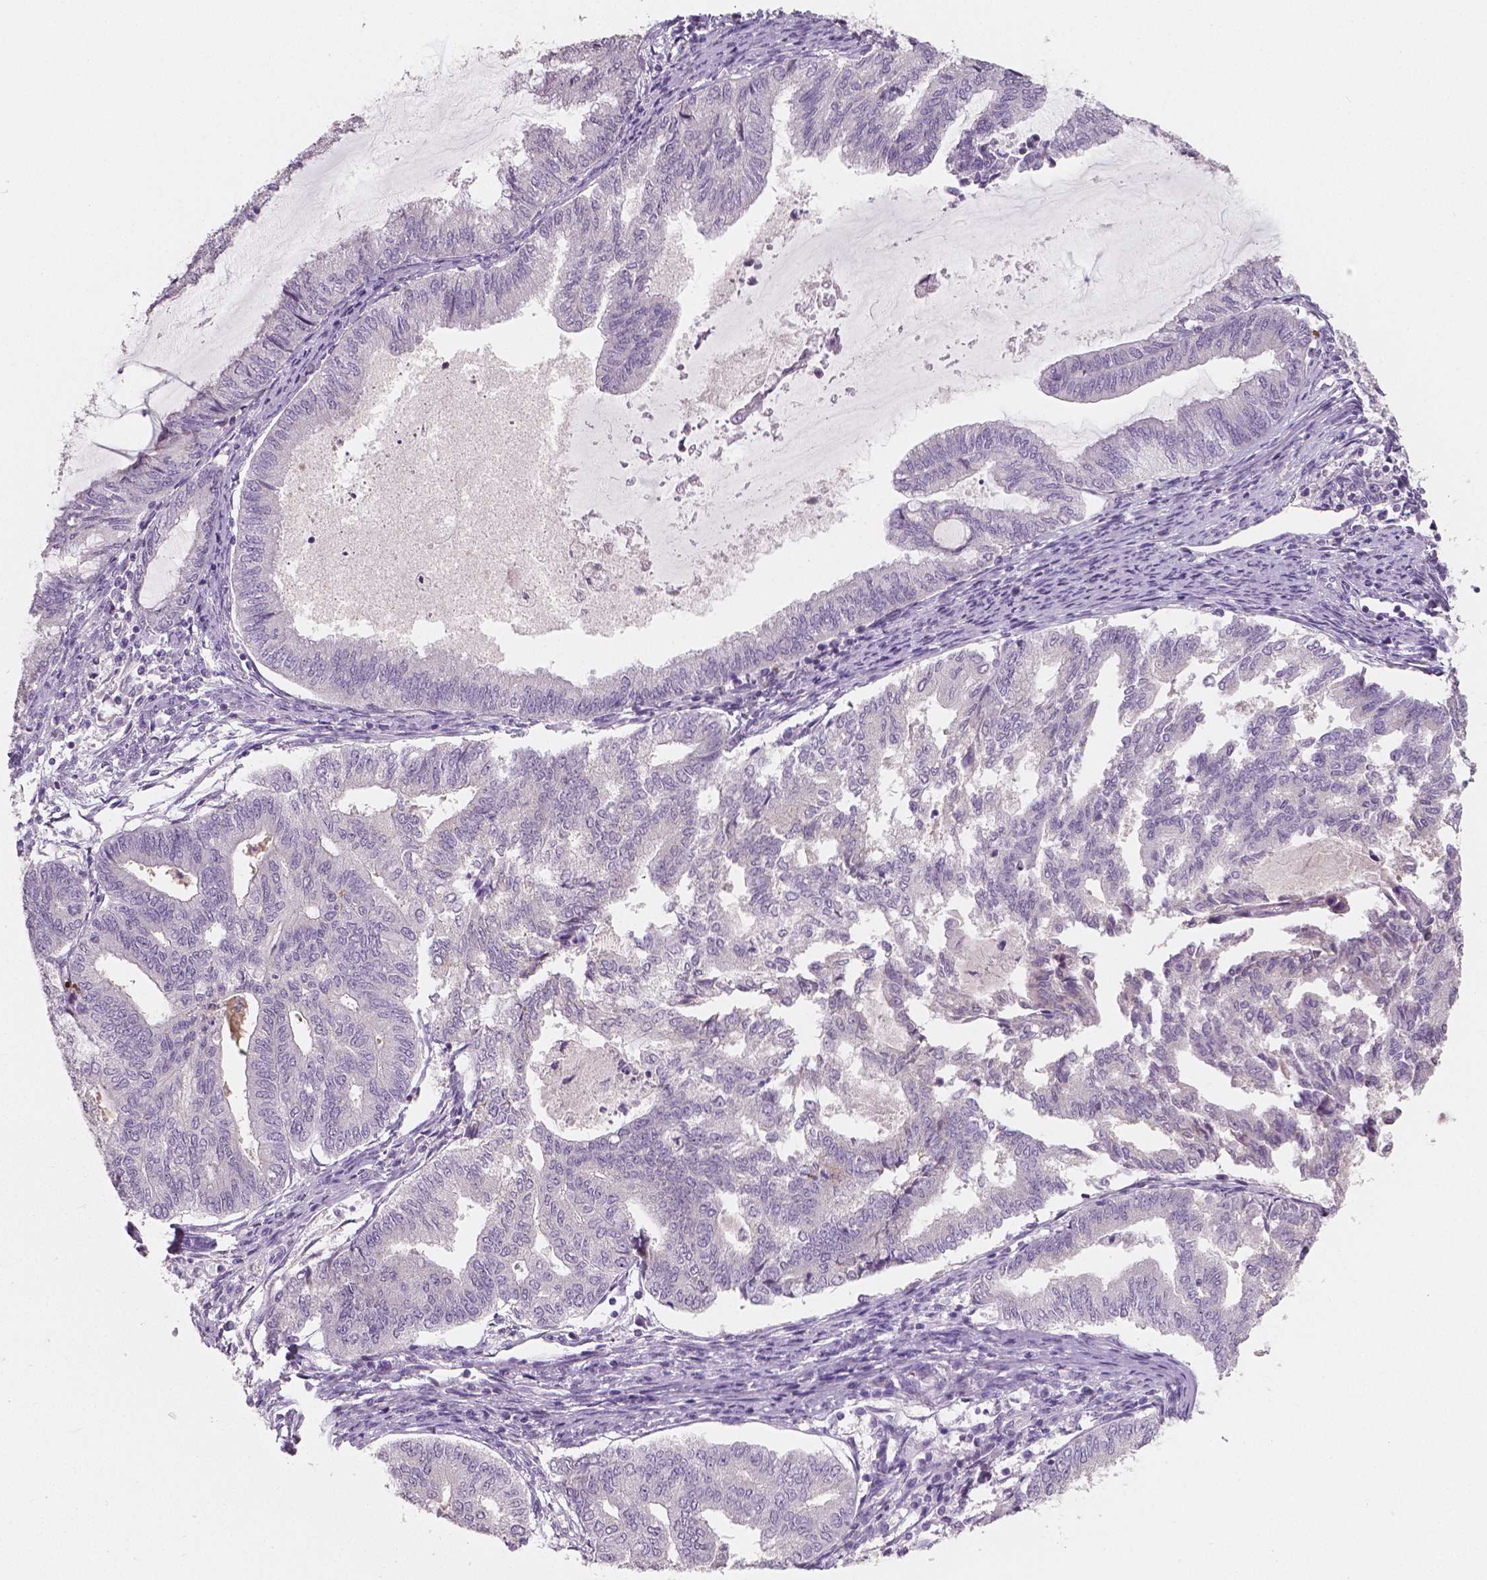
{"staining": {"intensity": "negative", "quantity": "none", "location": "none"}, "tissue": "endometrial cancer", "cell_type": "Tumor cells", "image_type": "cancer", "snomed": [{"axis": "morphology", "description": "Adenocarcinoma, NOS"}, {"axis": "topography", "description": "Endometrium"}], "caption": "DAB (3,3'-diaminobenzidine) immunohistochemical staining of endometrial cancer reveals no significant positivity in tumor cells. Brightfield microscopy of IHC stained with DAB (brown) and hematoxylin (blue), captured at high magnification.", "gene": "APOA4", "patient": {"sex": "female", "age": 79}}